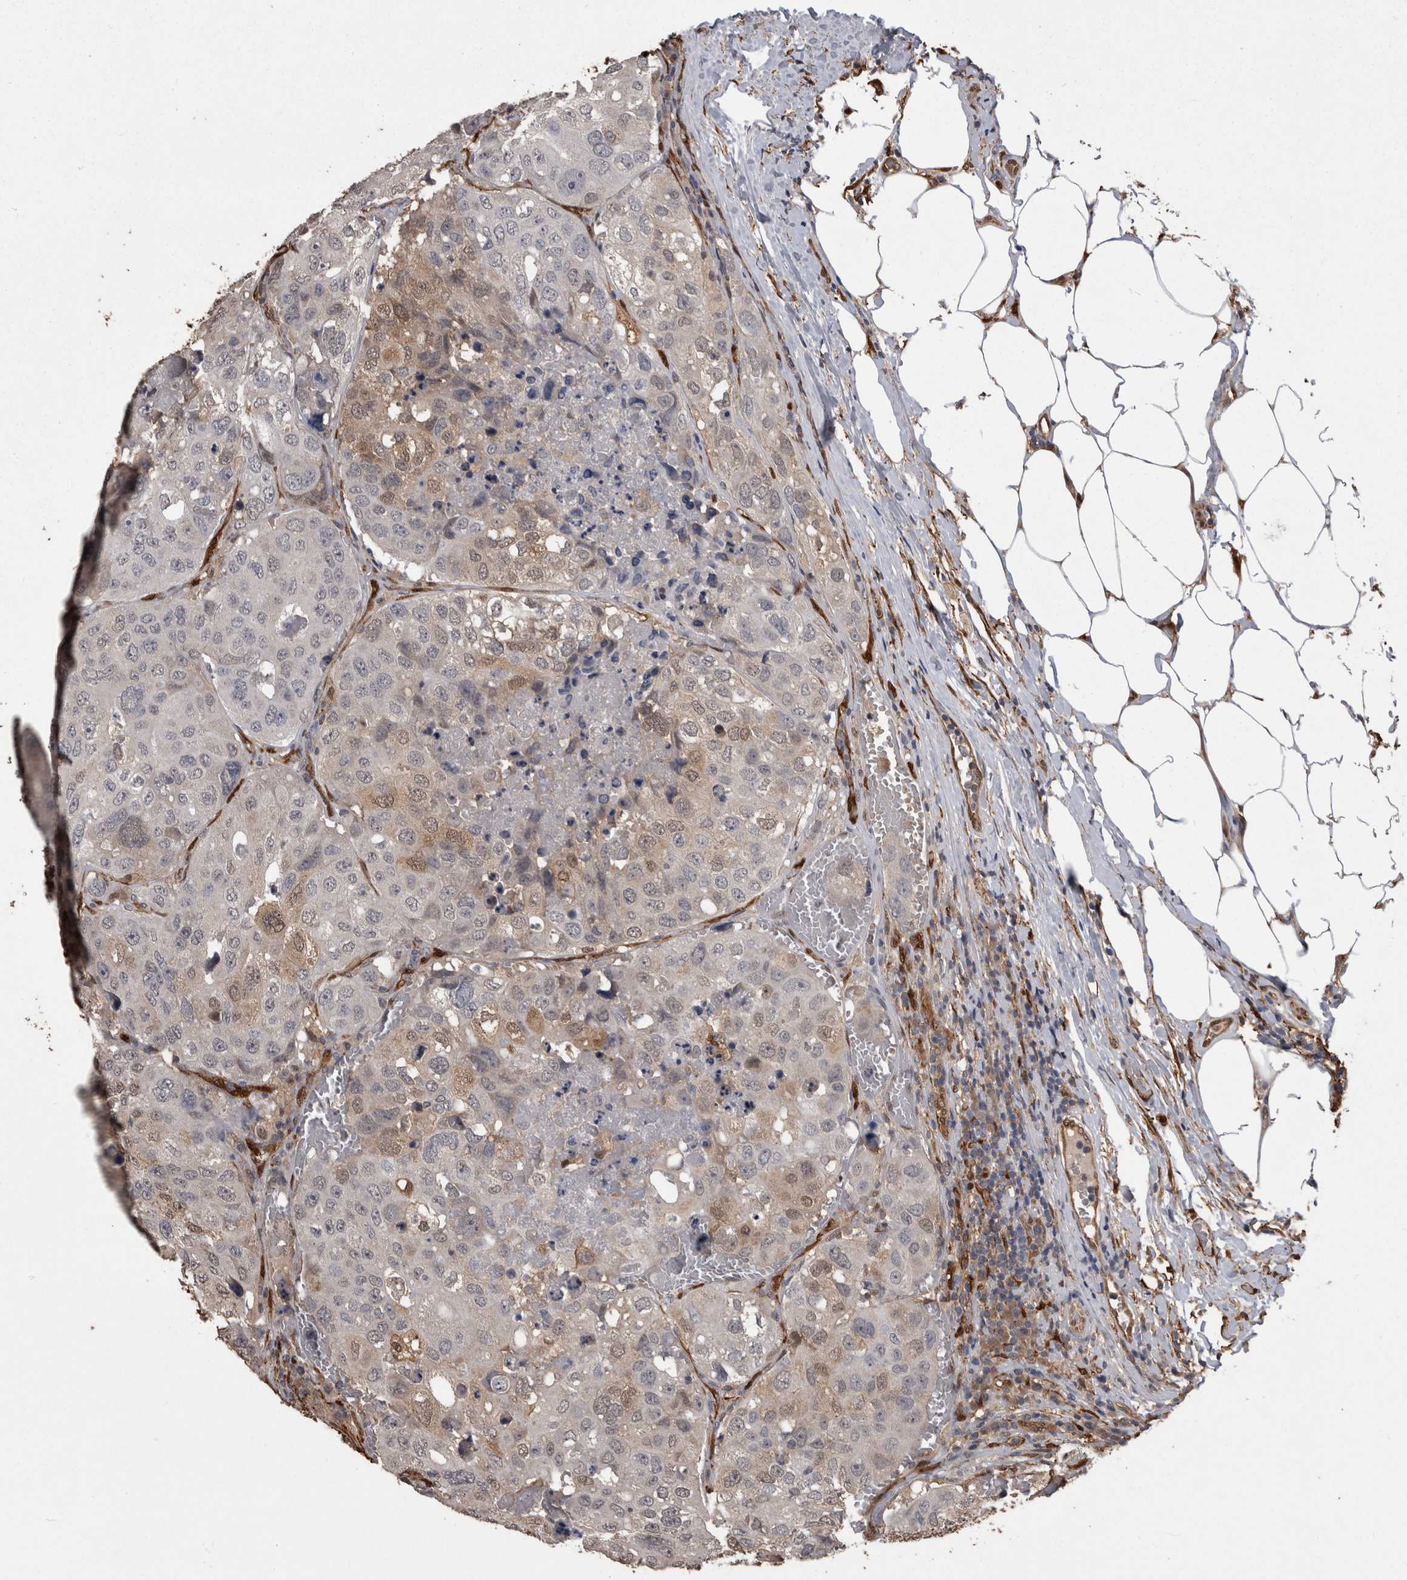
{"staining": {"intensity": "weak", "quantity": "<25%", "location": "nuclear"}, "tissue": "urothelial cancer", "cell_type": "Tumor cells", "image_type": "cancer", "snomed": [{"axis": "morphology", "description": "Urothelial carcinoma, High grade"}, {"axis": "topography", "description": "Lymph node"}, {"axis": "topography", "description": "Urinary bladder"}], "caption": "IHC histopathology image of neoplastic tissue: urothelial cancer stained with DAB demonstrates no significant protein positivity in tumor cells.", "gene": "LXN", "patient": {"sex": "male", "age": 51}}